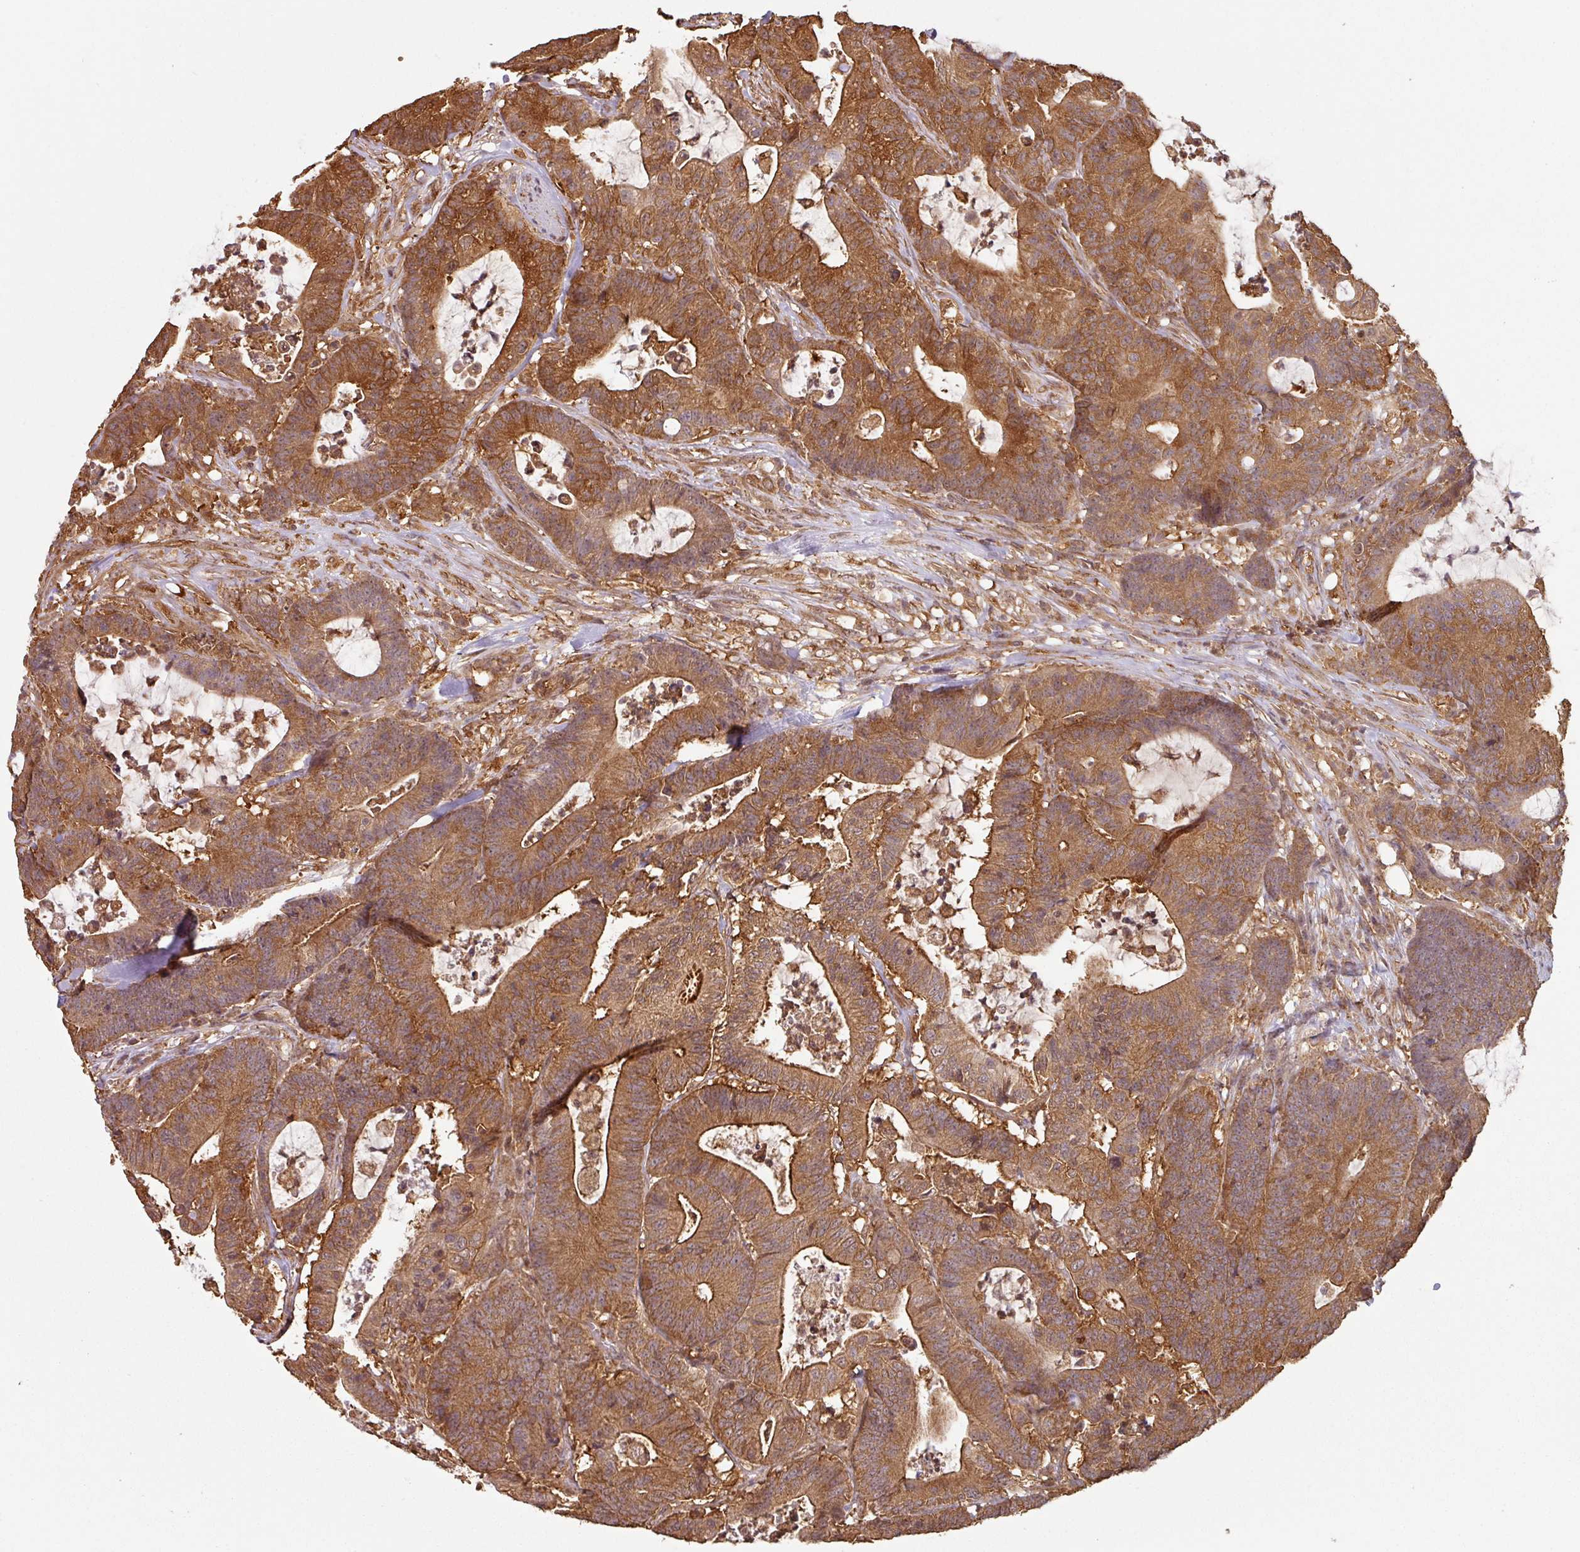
{"staining": {"intensity": "strong", "quantity": ">75%", "location": "cytoplasmic/membranous"}, "tissue": "colorectal cancer", "cell_type": "Tumor cells", "image_type": "cancer", "snomed": [{"axis": "morphology", "description": "Adenocarcinoma, NOS"}, {"axis": "topography", "description": "Colon"}], "caption": "There is high levels of strong cytoplasmic/membranous expression in tumor cells of adenocarcinoma (colorectal), as demonstrated by immunohistochemical staining (brown color).", "gene": "ZNF322", "patient": {"sex": "female", "age": 84}}